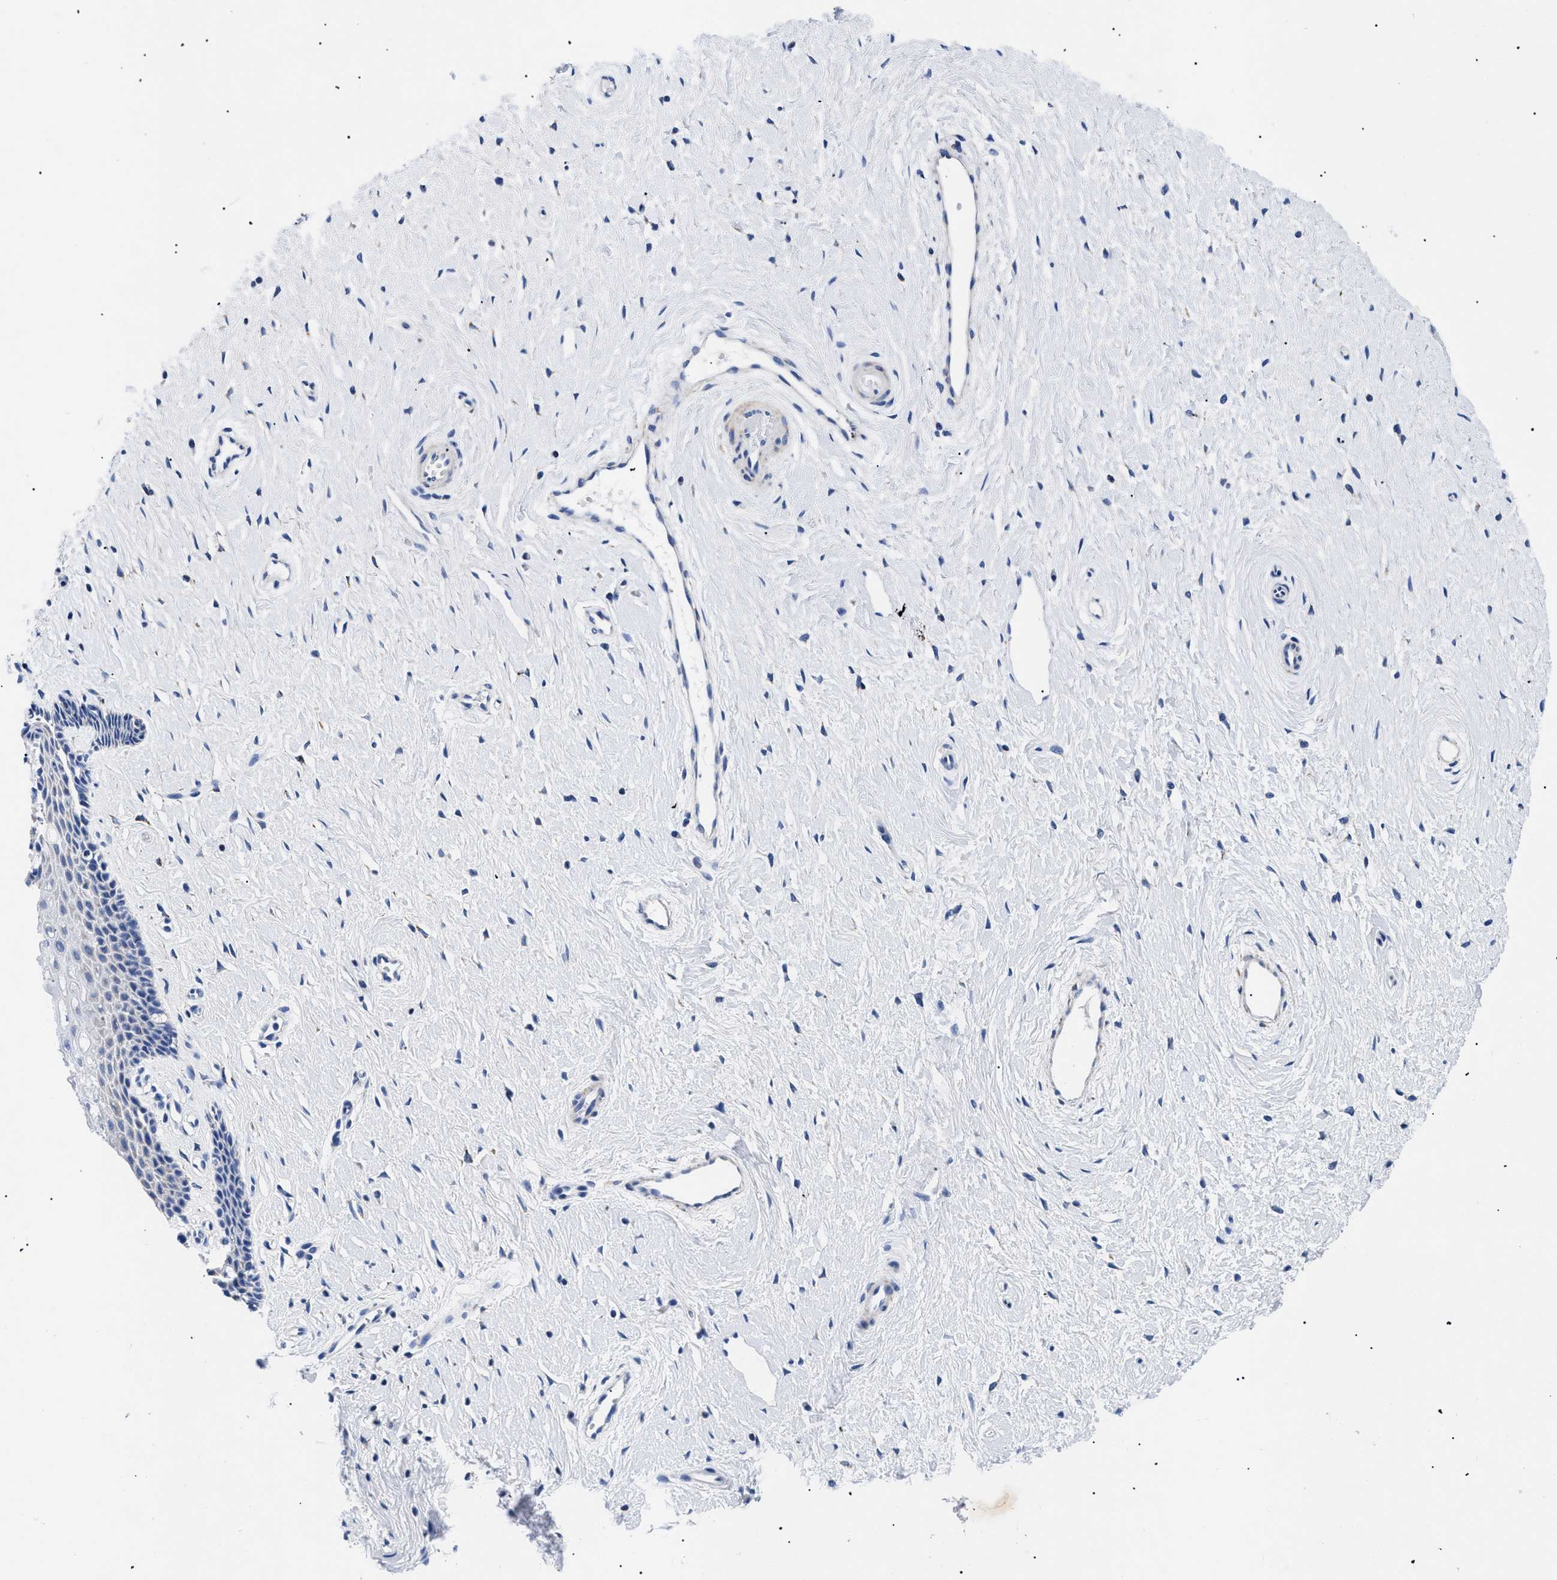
{"staining": {"intensity": "negative", "quantity": "none", "location": "none"}, "tissue": "cervix", "cell_type": "Glandular cells", "image_type": "normal", "snomed": [{"axis": "morphology", "description": "Normal tissue, NOS"}, {"axis": "topography", "description": "Cervix"}], "caption": "Immunohistochemistry (IHC) of unremarkable human cervix shows no positivity in glandular cells.", "gene": "GPR149", "patient": {"sex": "female", "age": 39}}